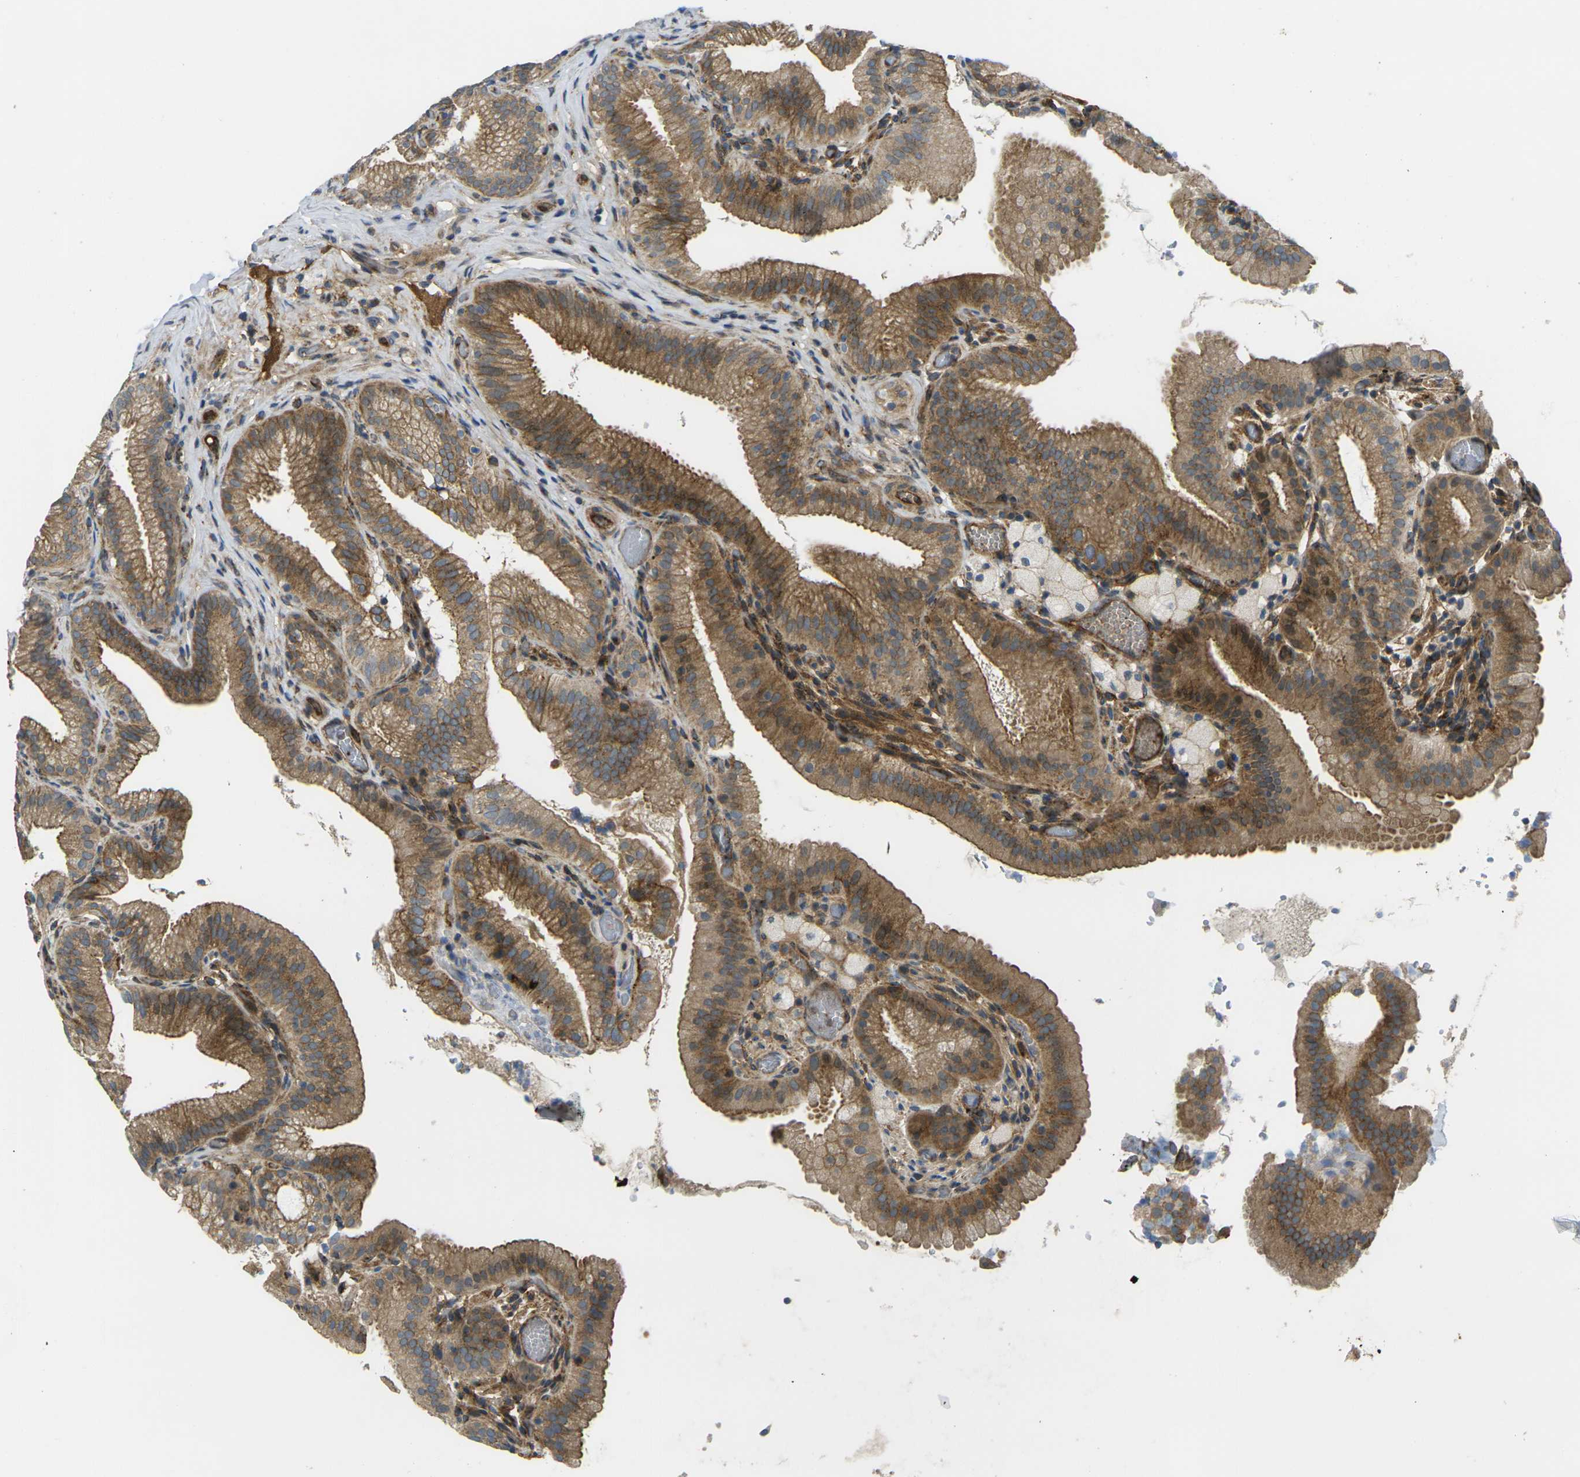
{"staining": {"intensity": "strong", "quantity": ">75%", "location": "cytoplasmic/membranous"}, "tissue": "gallbladder", "cell_type": "Glandular cells", "image_type": "normal", "snomed": [{"axis": "morphology", "description": "Normal tissue, NOS"}, {"axis": "topography", "description": "Gallbladder"}], "caption": "This histopathology image shows immunohistochemistry staining of benign gallbladder, with high strong cytoplasmic/membranous staining in about >75% of glandular cells.", "gene": "ECE1", "patient": {"sex": "male", "age": 54}}